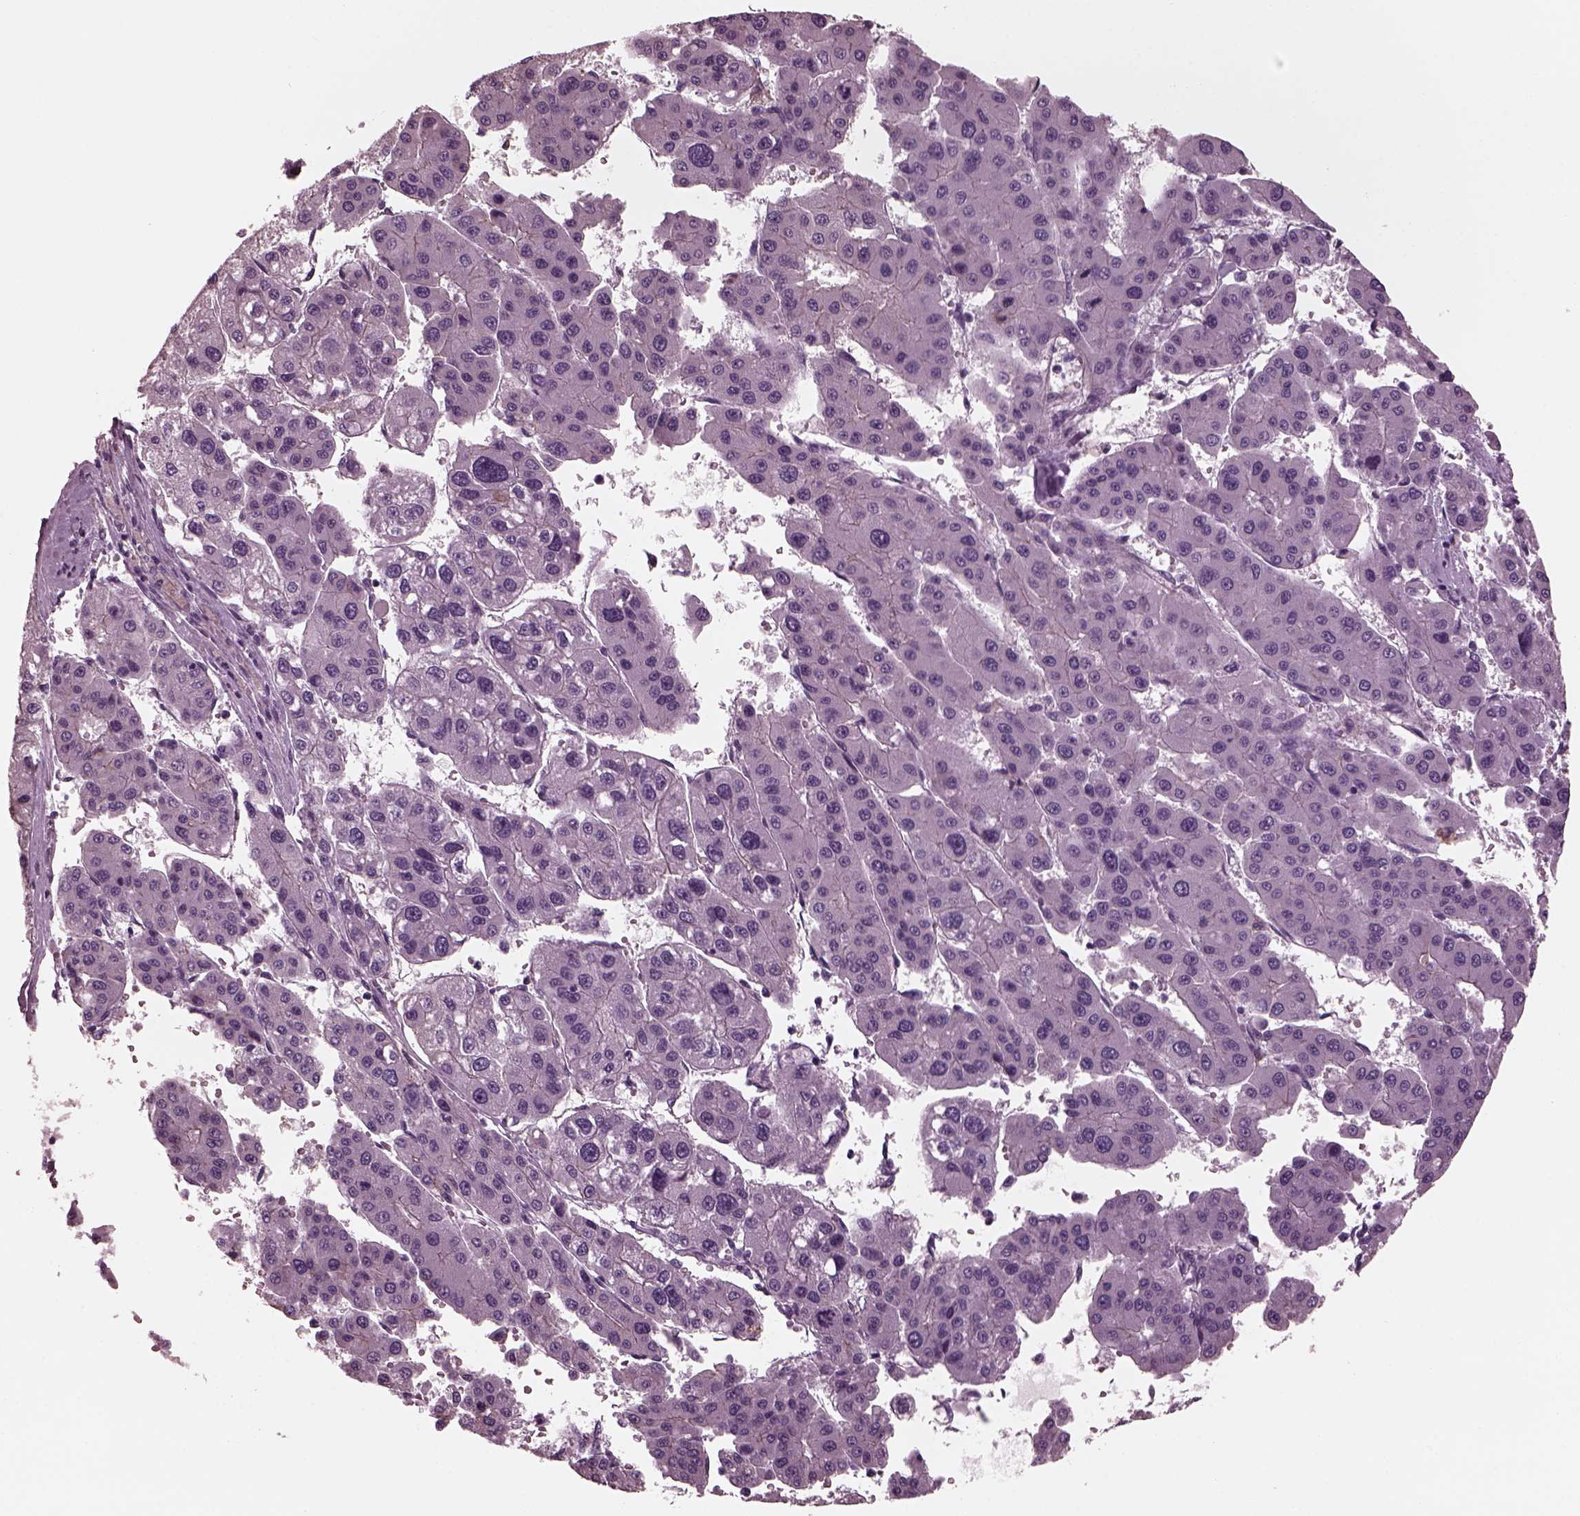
{"staining": {"intensity": "negative", "quantity": "none", "location": "none"}, "tissue": "liver cancer", "cell_type": "Tumor cells", "image_type": "cancer", "snomed": [{"axis": "morphology", "description": "Carcinoma, Hepatocellular, NOS"}, {"axis": "topography", "description": "Liver"}], "caption": "Histopathology image shows no protein positivity in tumor cells of hepatocellular carcinoma (liver) tissue. (IHC, brightfield microscopy, high magnification).", "gene": "CGA", "patient": {"sex": "male", "age": 73}}